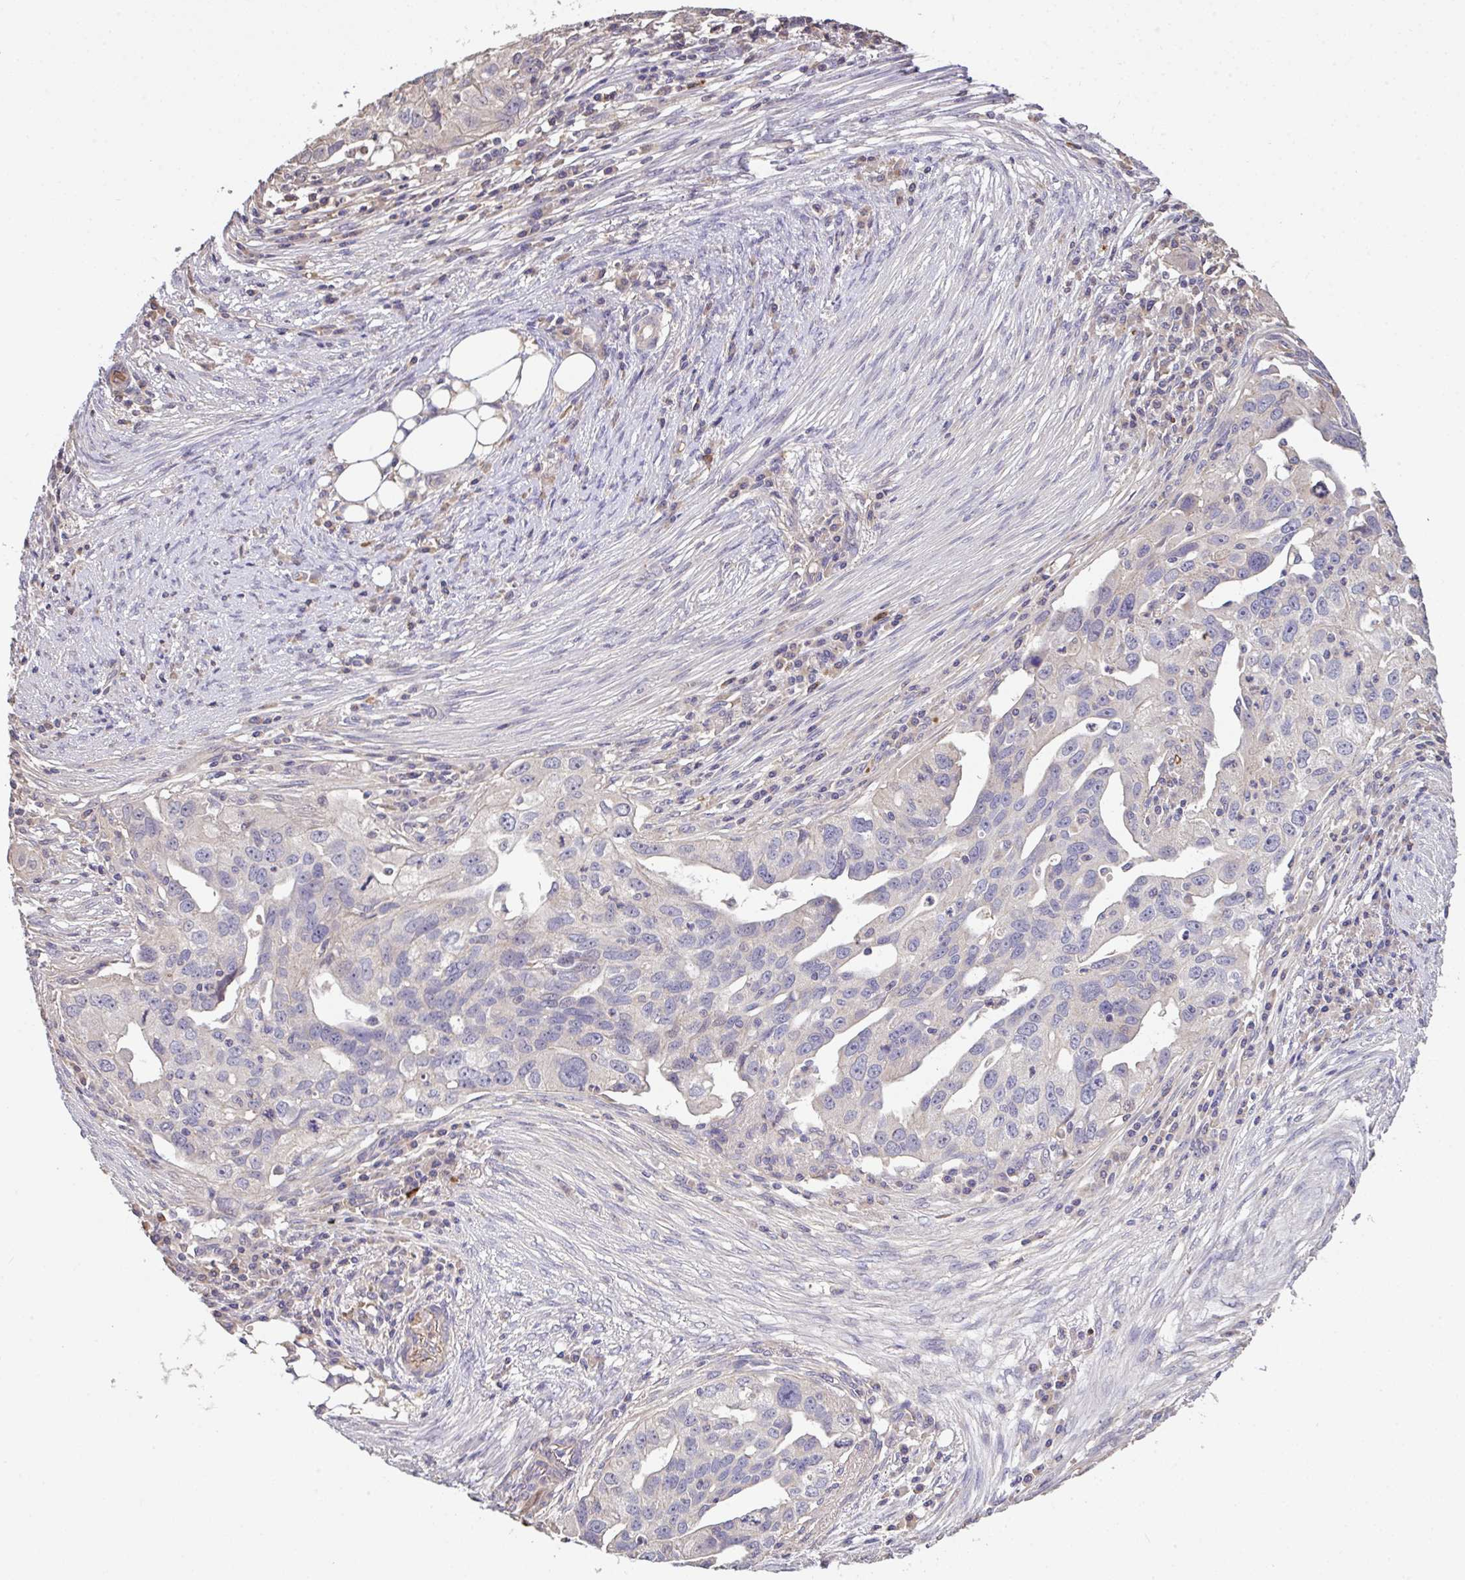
{"staining": {"intensity": "negative", "quantity": "none", "location": "none"}, "tissue": "ovarian cancer", "cell_type": "Tumor cells", "image_type": "cancer", "snomed": [{"axis": "morphology", "description": "Carcinoma, endometroid"}, {"axis": "morphology", "description": "Cystadenocarcinoma, serous, NOS"}, {"axis": "topography", "description": "Ovary"}], "caption": "Histopathology image shows no protein positivity in tumor cells of ovarian endometroid carcinoma tissue.", "gene": "C1QTNF9B", "patient": {"sex": "female", "age": 45}}